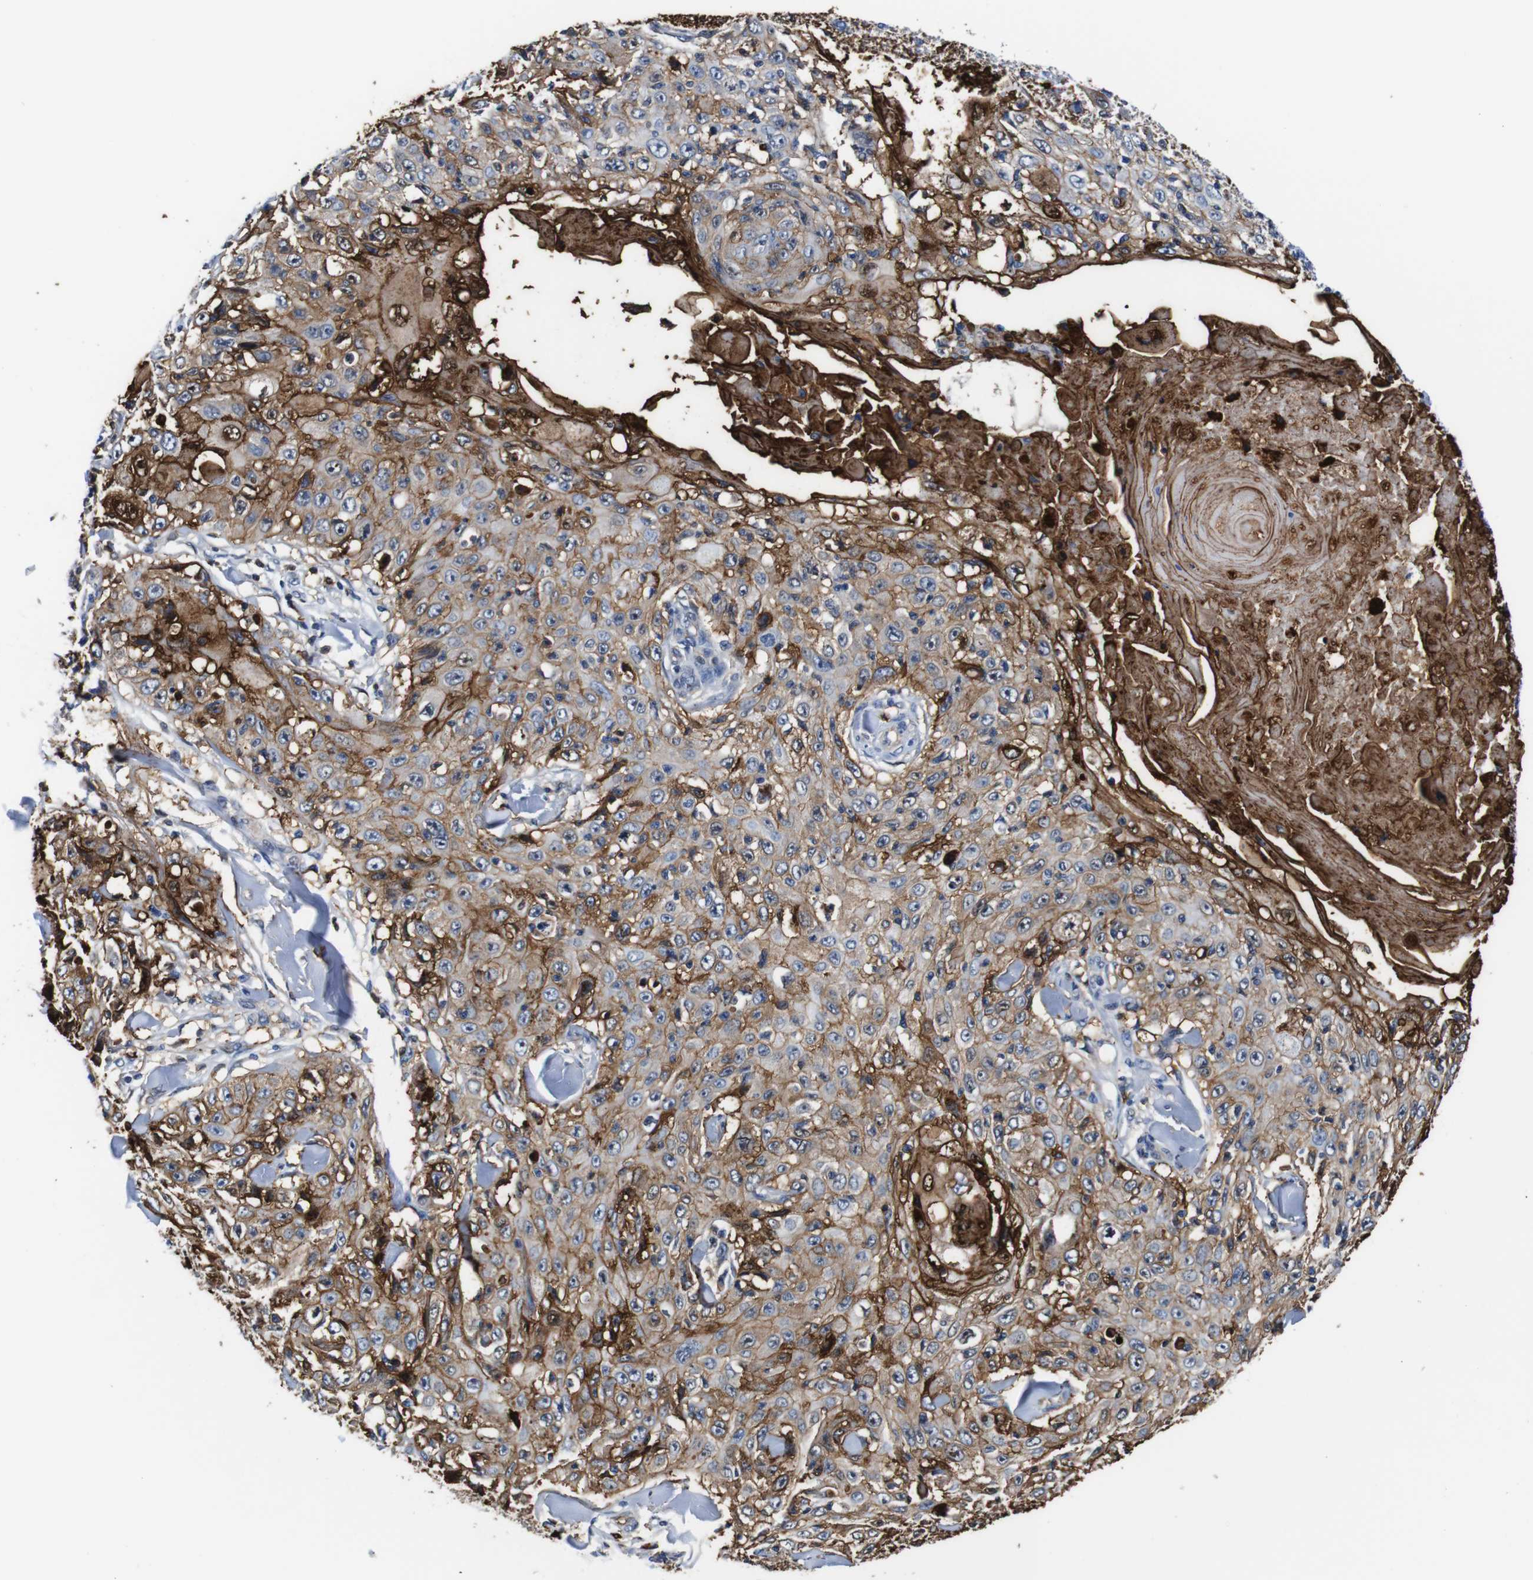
{"staining": {"intensity": "moderate", "quantity": ">75%", "location": "cytoplasmic/membranous"}, "tissue": "skin cancer", "cell_type": "Tumor cells", "image_type": "cancer", "snomed": [{"axis": "morphology", "description": "Squamous cell carcinoma, NOS"}, {"axis": "topography", "description": "Skin"}], "caption": "About >75% of tumor cells in human skin squamous cell carcinoma exhibit moderate cytoplasmic/membranous protein positivity as visualized by brown immunohistochemical staining.", "gene": "ANXA1", "patient": {"sex": "male", "age": 86}}